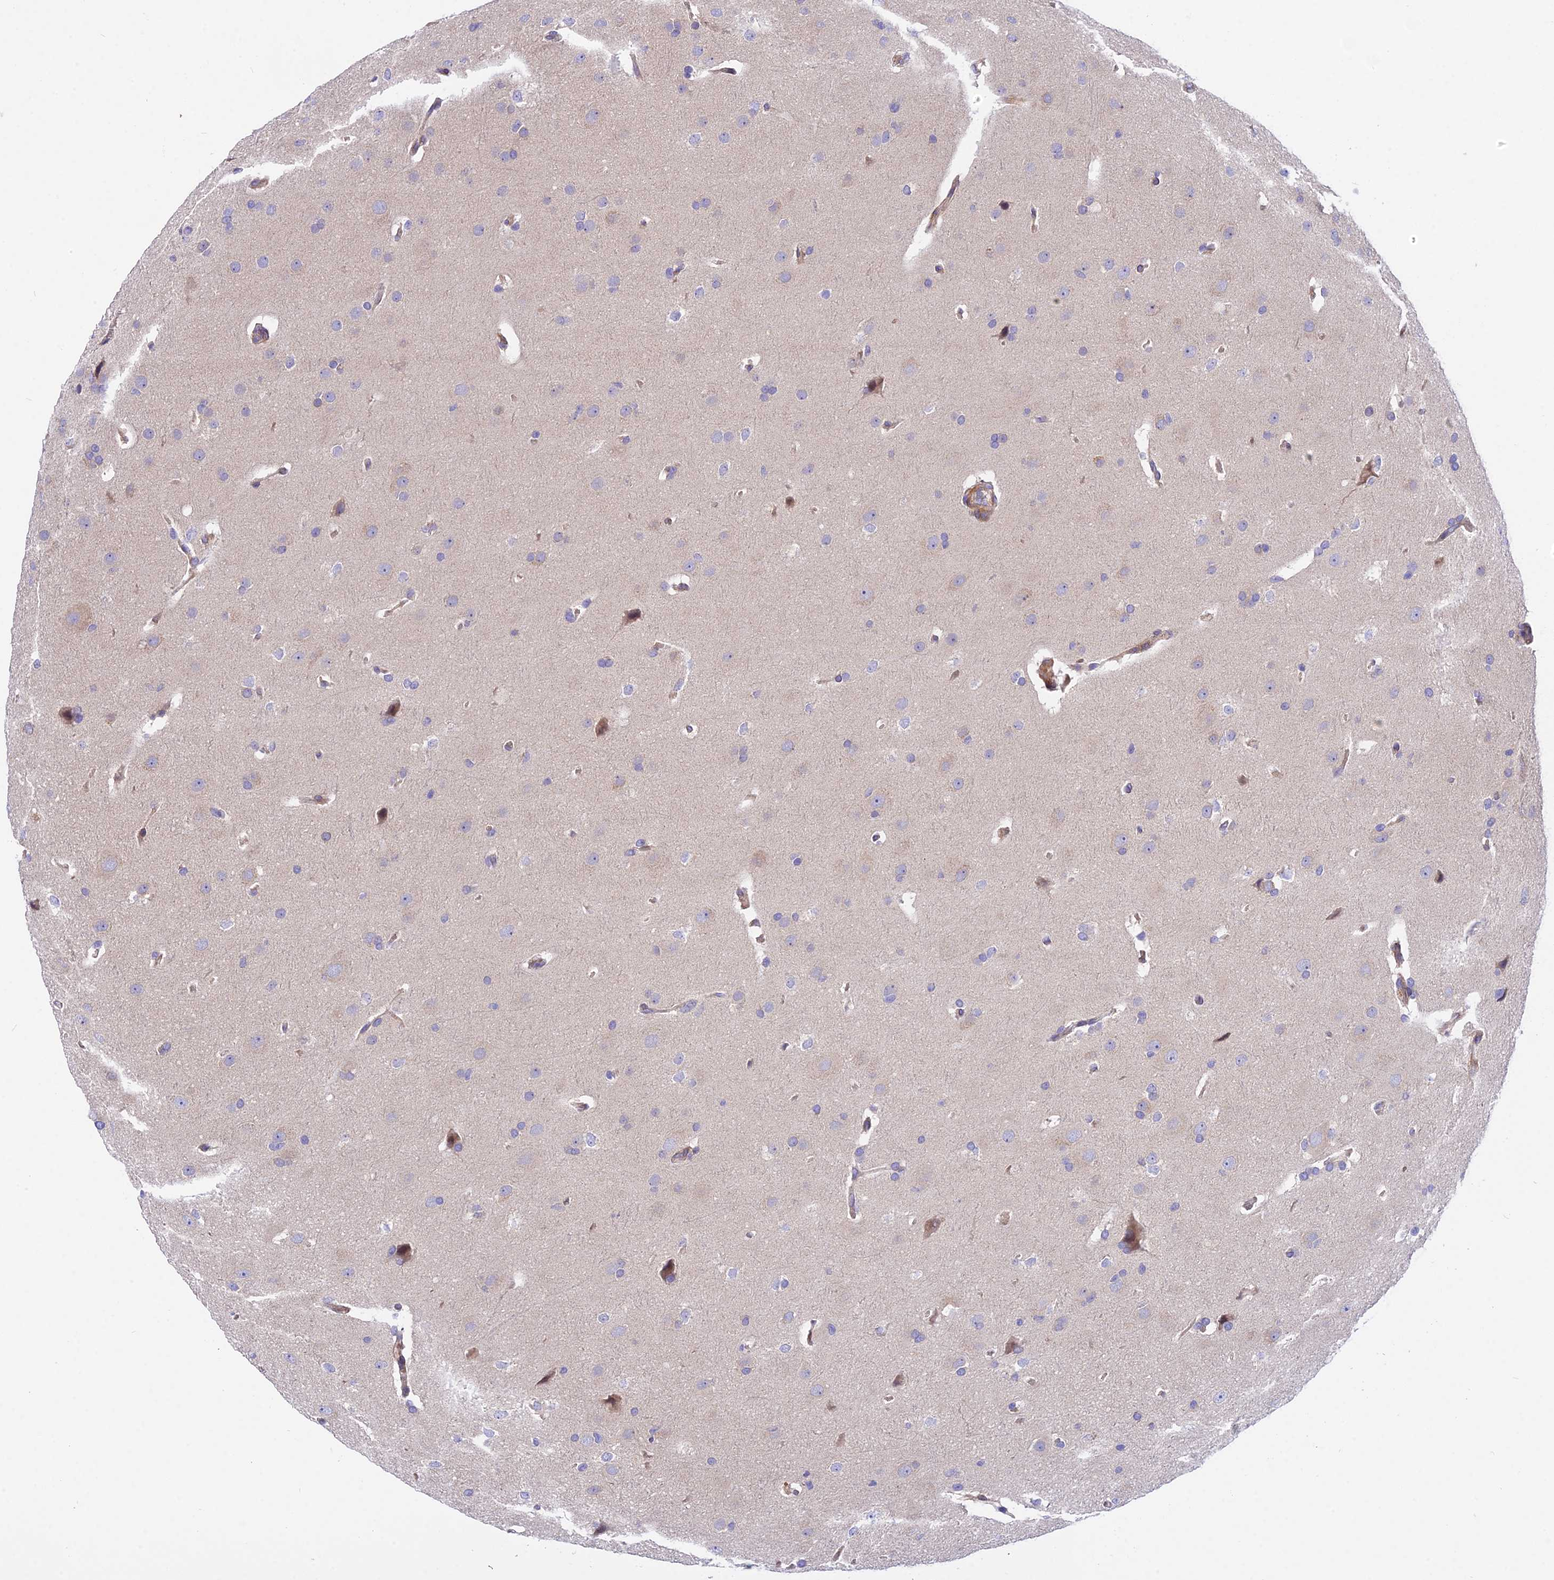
{"staining": {"intensity": "negative", "quantity": "none", "location": "none"}, "tissue": "glioma", "cell_type": "Tumor cells", "image_type": "cancer", "snomed": [{"axis": "morphology", "description": "Glioma, malignant, Low grade"}, {"axis": "topography", "description": "Brain"}], "caption": "DAB immunohistochemical staining of human malignant glioma (low-grade) demonstrates no significant positivity in tumor cells.", "gene": "TRIM43B", "patient": {"sex": "female", "age": 37}}